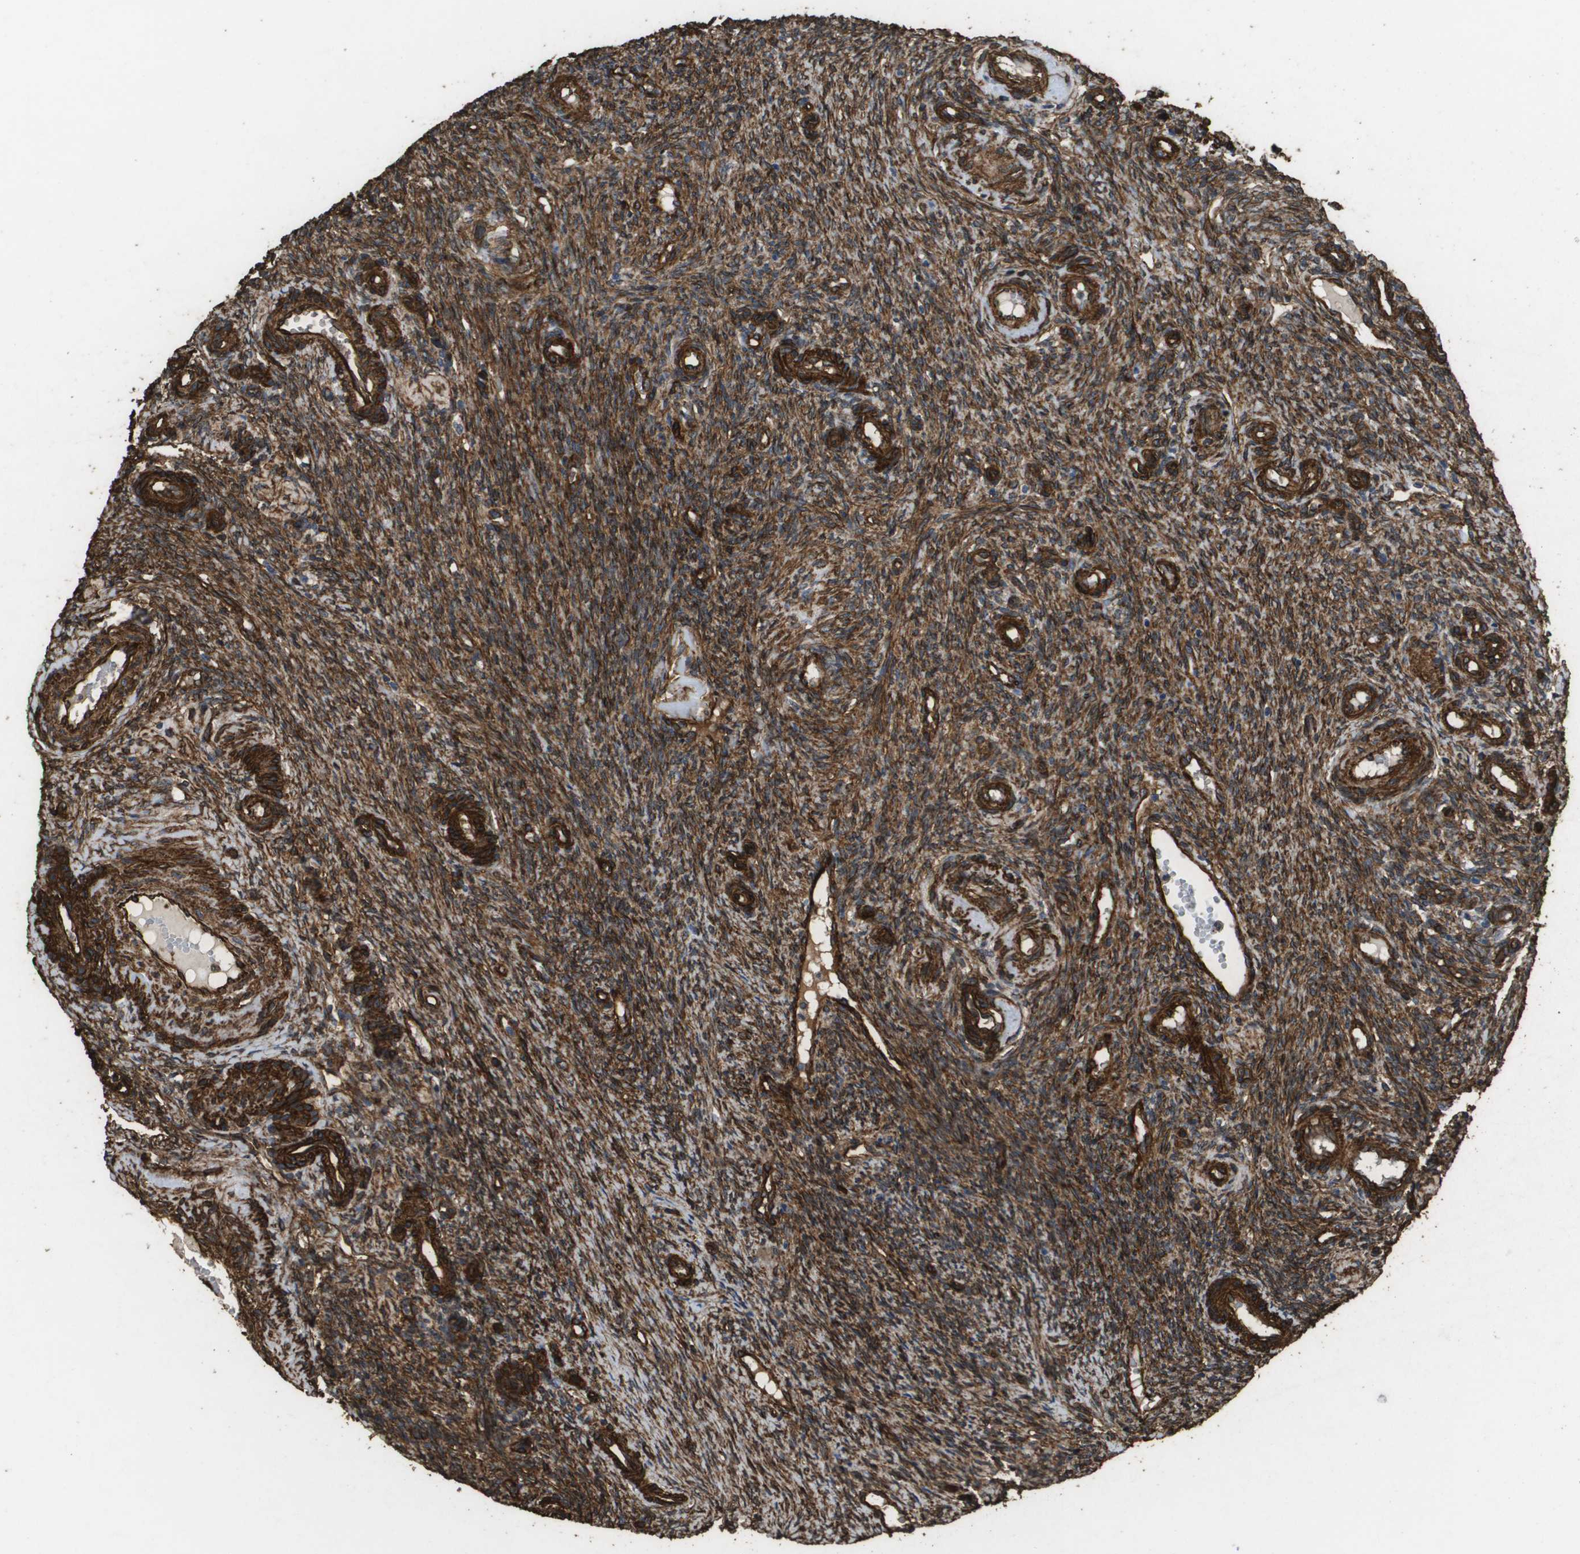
{"staining": {"intensity": "strong", "quantity": ">75%", "location": "cytoplasmic/membranous"}, "tissue": "ovary", "cell_type": "Ovarian stroma cells", "image_type": "normal", "snomed": [{"axis": "morphology", "description": "Normal tissue, NOS"}, {"axis": "topography", "description": "Ovary"}], "caption": "Protein staining of benign ovary reveals strong cytoplasmic/membranous expression in about >75% of ovarian stroma cells.", "gene": "AAMP", "patient": {"sex": "female", "age": 41}}